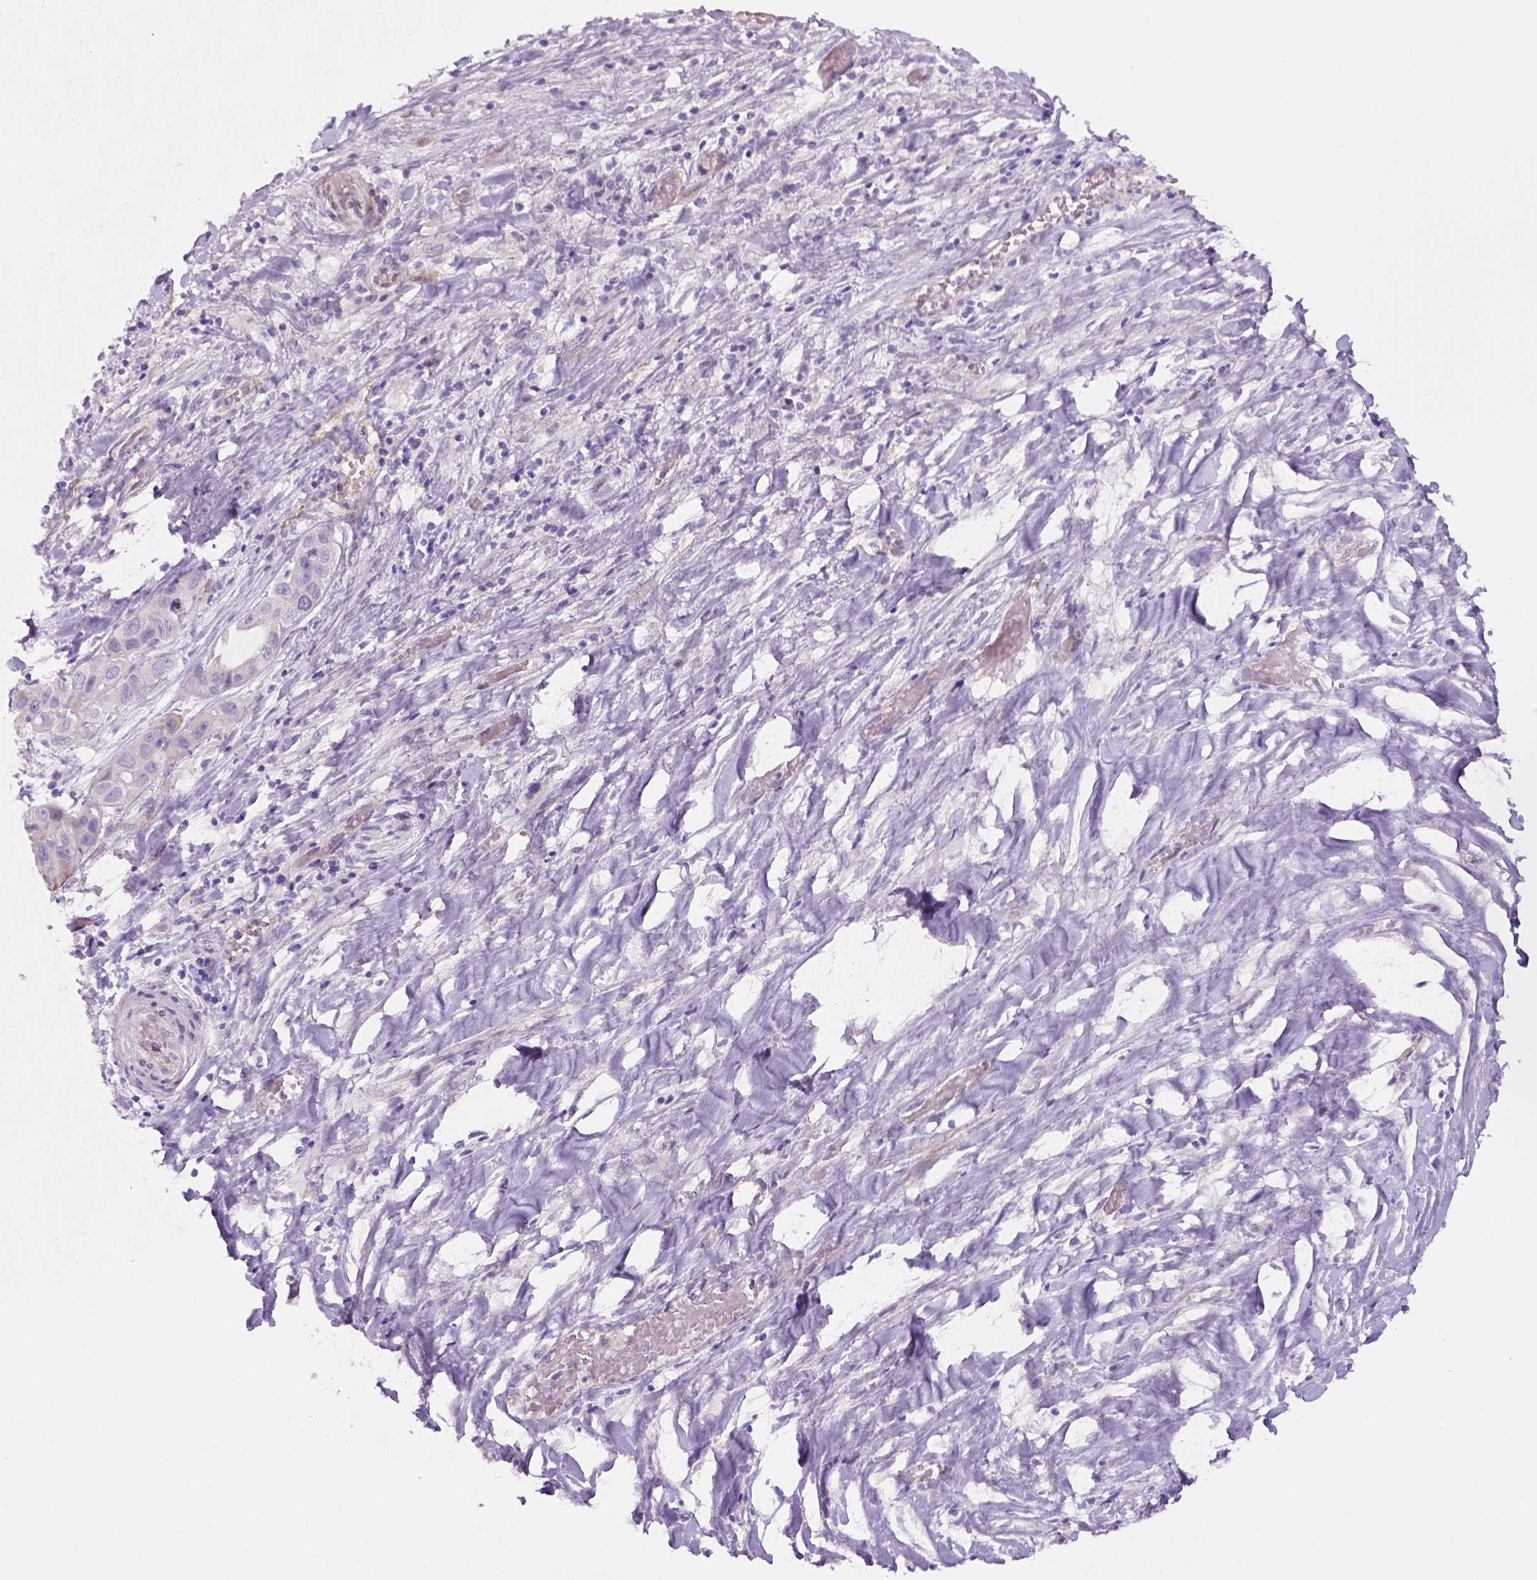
{"staining": {"intensity": "negative", "quantity": "none", "location": "none"}, "tissue": "liver cancer", "cell_type": "Tumor cells", "image_type": "cancer", "snomed": [{"axis": "morphology", "description": "Cholangiocarcinoma"}, {"axis": "topography", "description": "Liver"}], "caption": "DAB (3,3'-diaminobenzidine) immunohistochemical staining of human liver cancer shows no significant expression in tumor cells.", "gene": "VSTM5", "patient": {"sex": "female", "age": 52}}